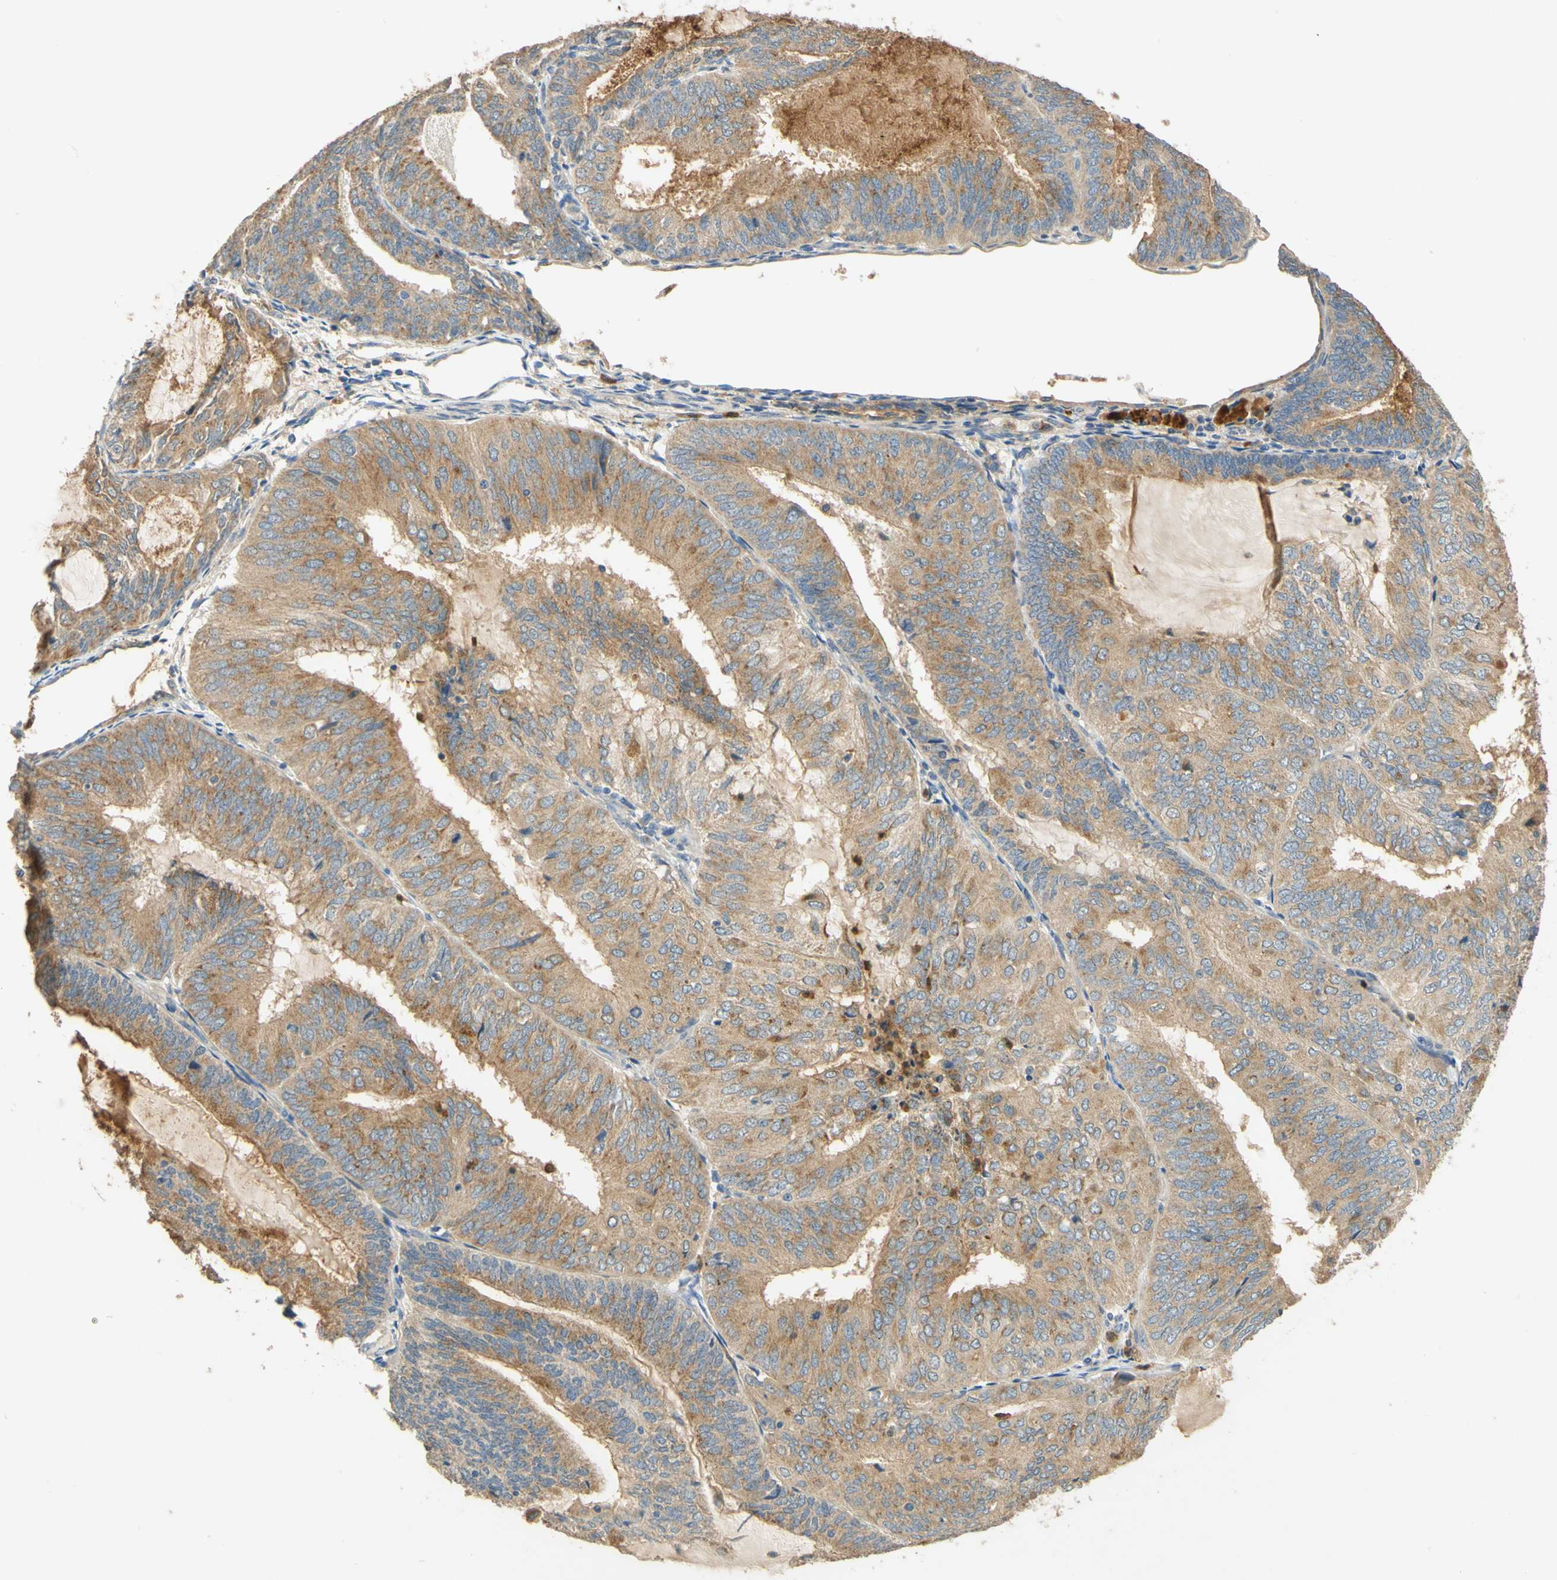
{"staining": {"intensity": "moderate", "quantity": ">75%", "location": "cytoplasmic/membranous"}, "tissue": "endometrial cancer", "cell_type": "Tumor cells", "image_type": "cancer", "snomed": [{"axis": "morphology", "description": "Adenocarcinoma, NOS"}, {"axis": "topography", "description": "Endometrium"}], "caption": "This image reveals IHC staining of endometrial adenocarcinoma, with medium moderate cytoplasmic/membranous positivity in about >75% of tumor cells.", "gene": "ENTREP2", "patient": {"sex": "female", "age": 81}}